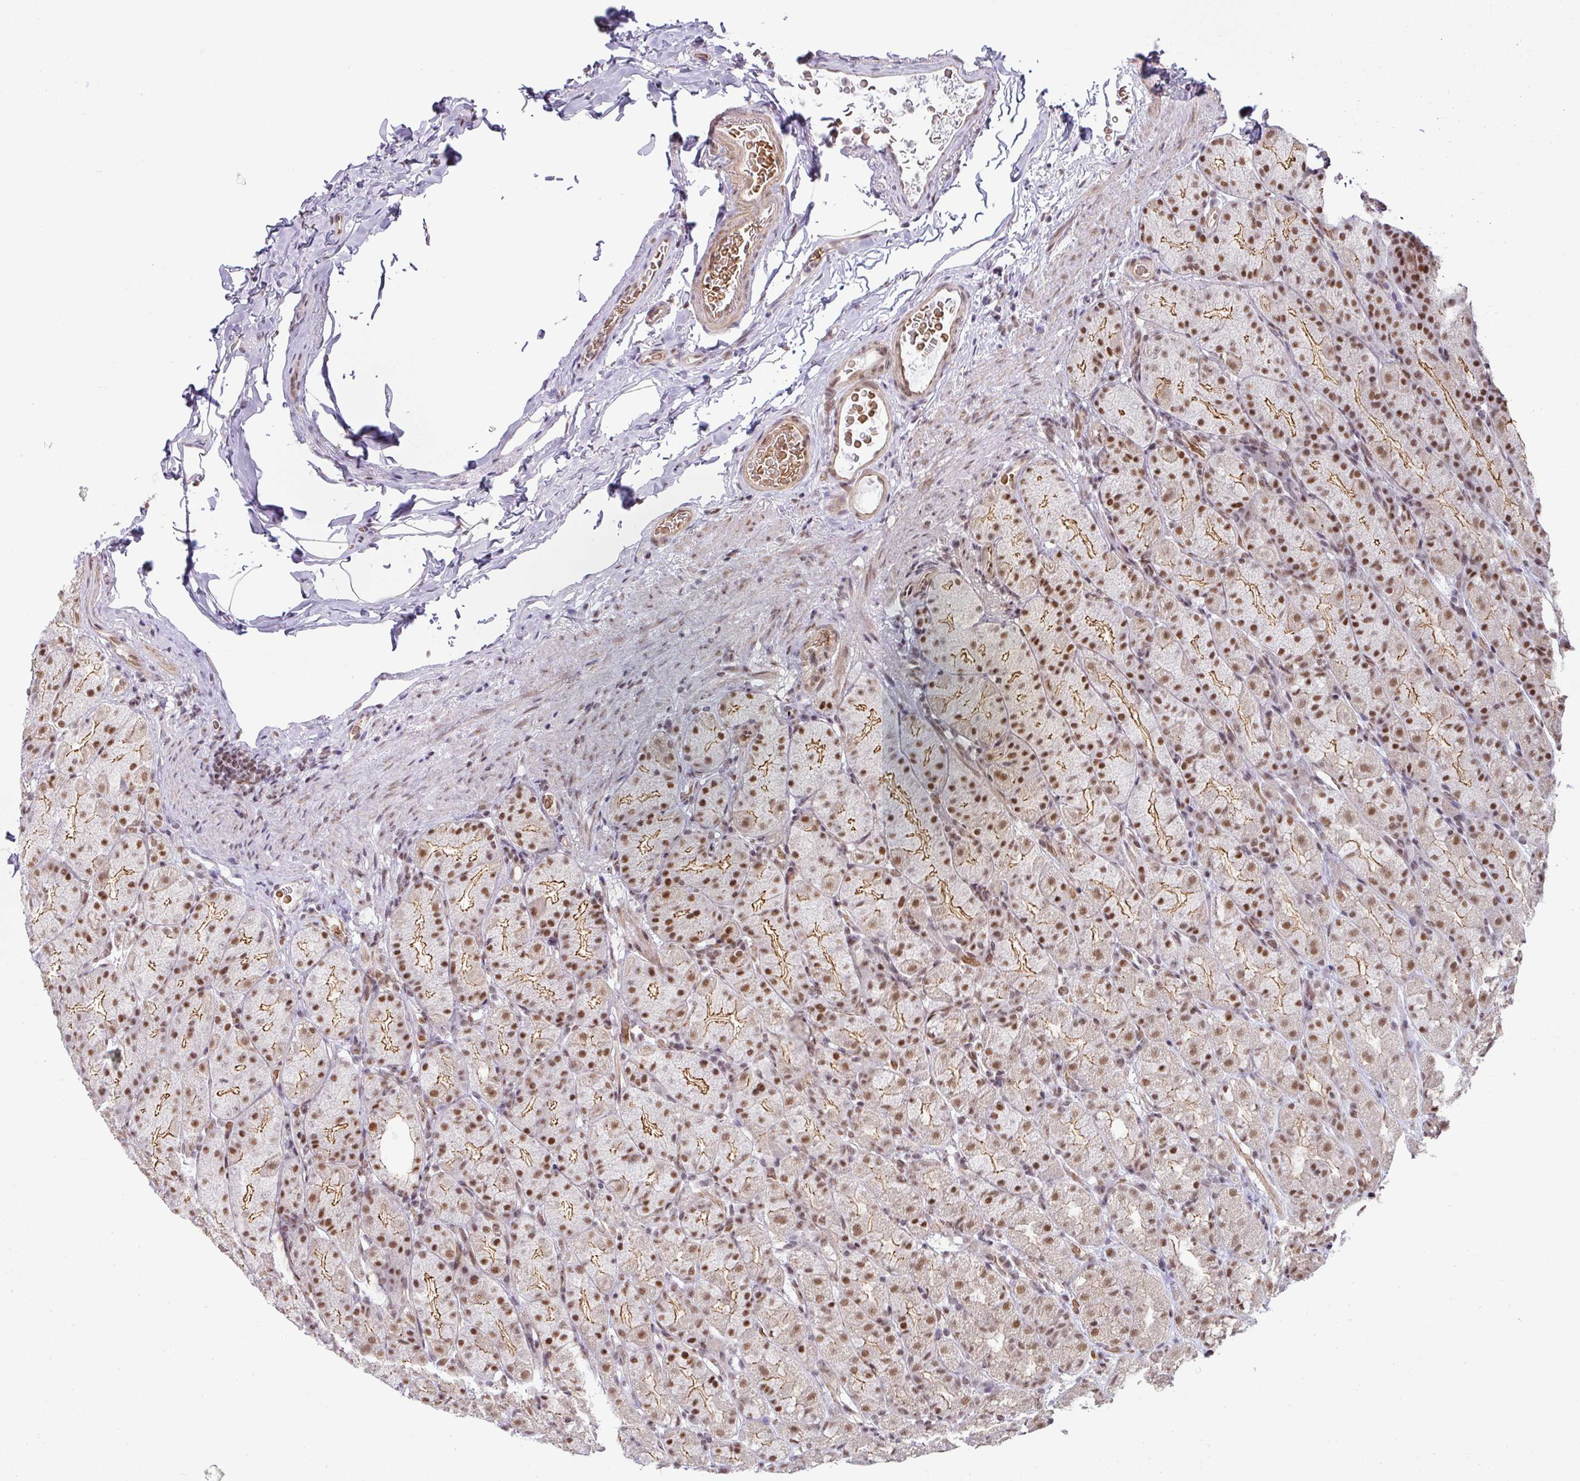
{"staining": {"intensity": "strong", "quantity": ">75%", "location": "cytoplasmic/membranous,nuclear"}, "tissue": "stomach", "cell_type": "Glandular cells", "image_type": "normal", "snomed": [{"axis": "morphology", "description": "Normal tissue, NOS"}, {"axis": "topography", "description": "Stomach, upper"}, {"axis": "topography", "description": "Stomach"}], "caption": "A brown stain shows strong cytoplasmic/membranous,nuclear positivity of a protein in glandular cells of benign stomach.", "gene": "NCOA5", "patient": {"sex": "male", "age": 68}}